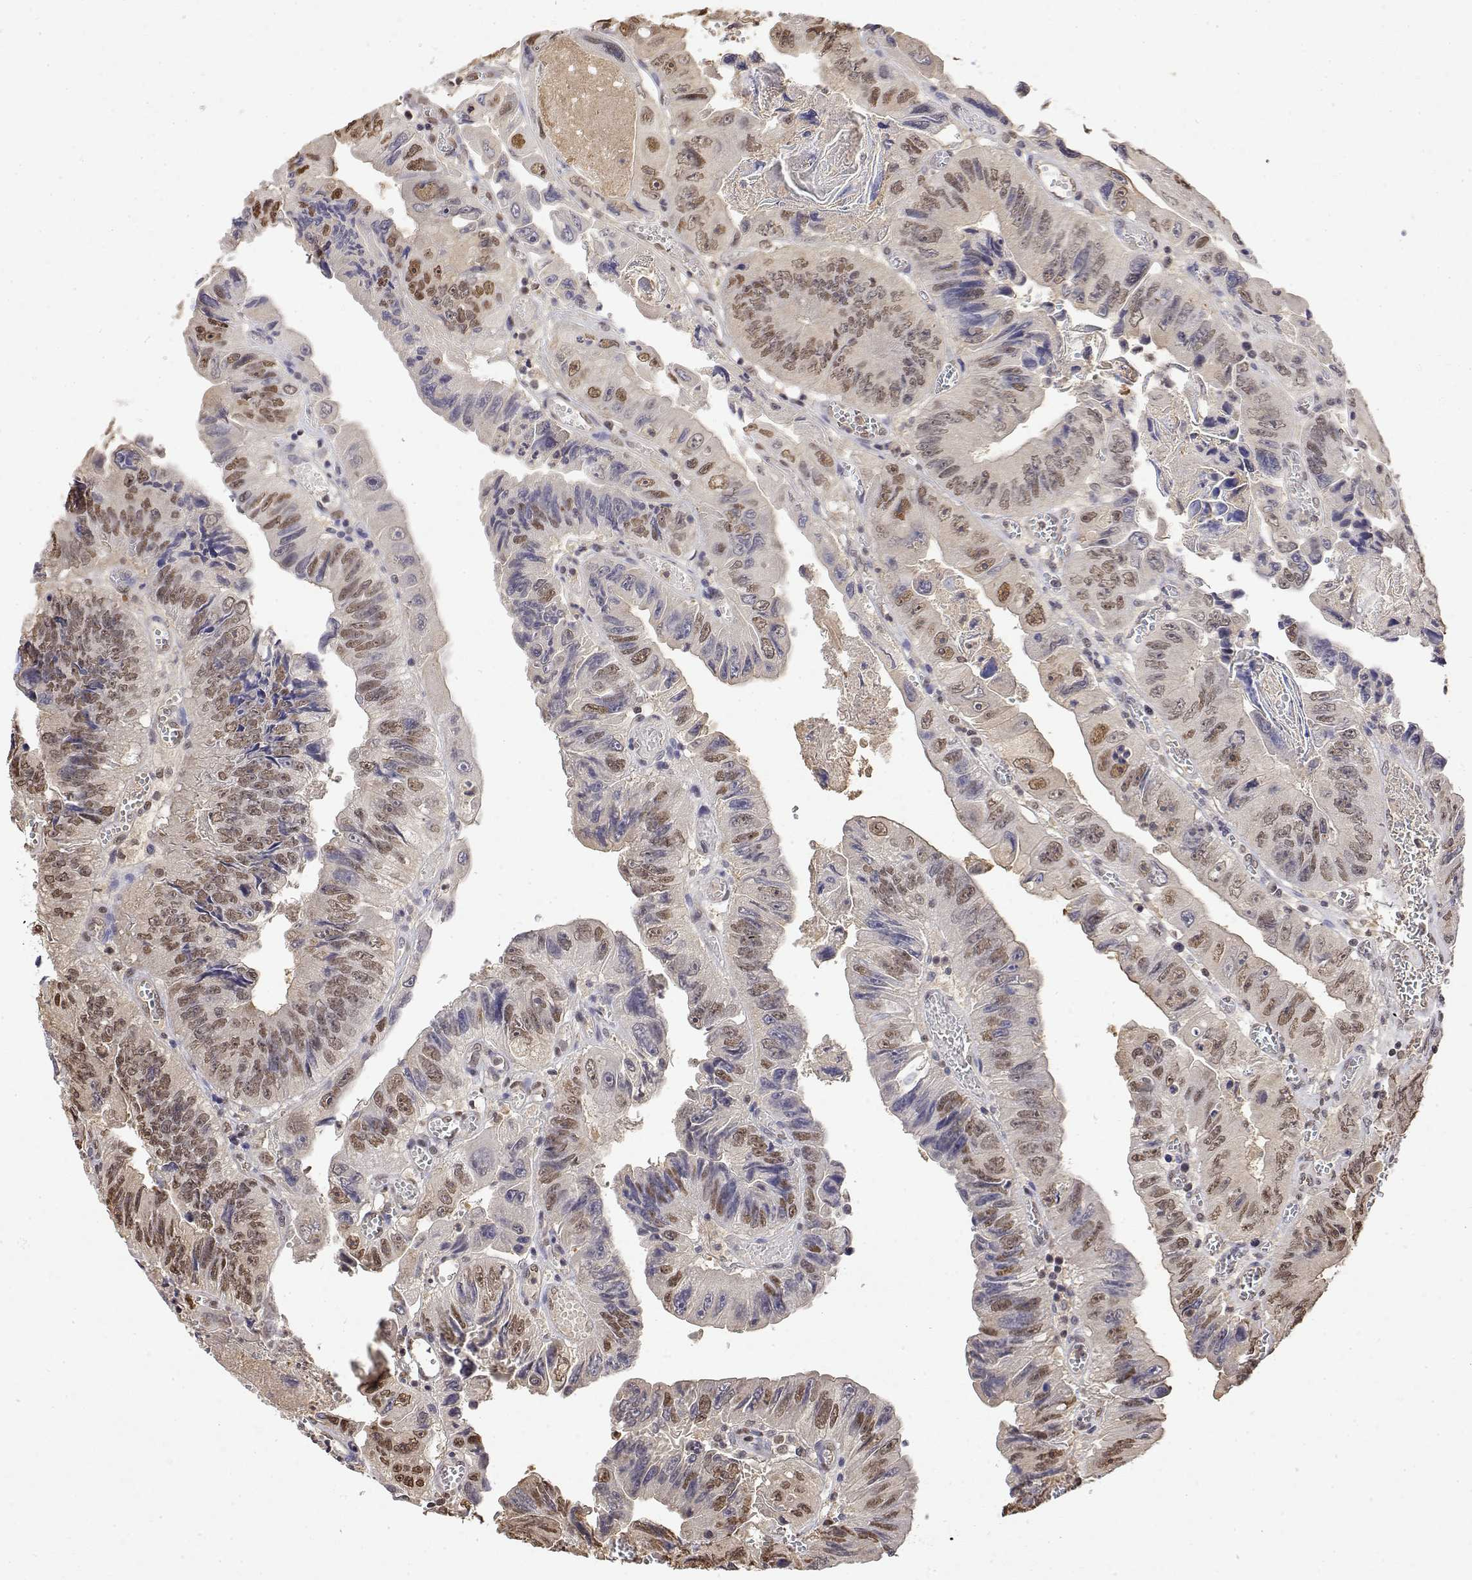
{"staining": {"intensity": "moderate", "quantity": "25%-75%", "location": "nuclear"}, "tissue": "colorectal cancer", "cell_type": "Tumor cells", "image_type": "cancer", "snomed": [{"axis": "morphology", "description": "Adenocarcinoma, NOS"}, {"axis": "topography", "description": "Colon"}], "caption": "Tumor cells display moderate nuclear positivity in about 25%-75% of cells in colorectal cancer (adenocarcinoma).", "gene": "TPI1", "patient": {"sex": "female", "age": 84}}